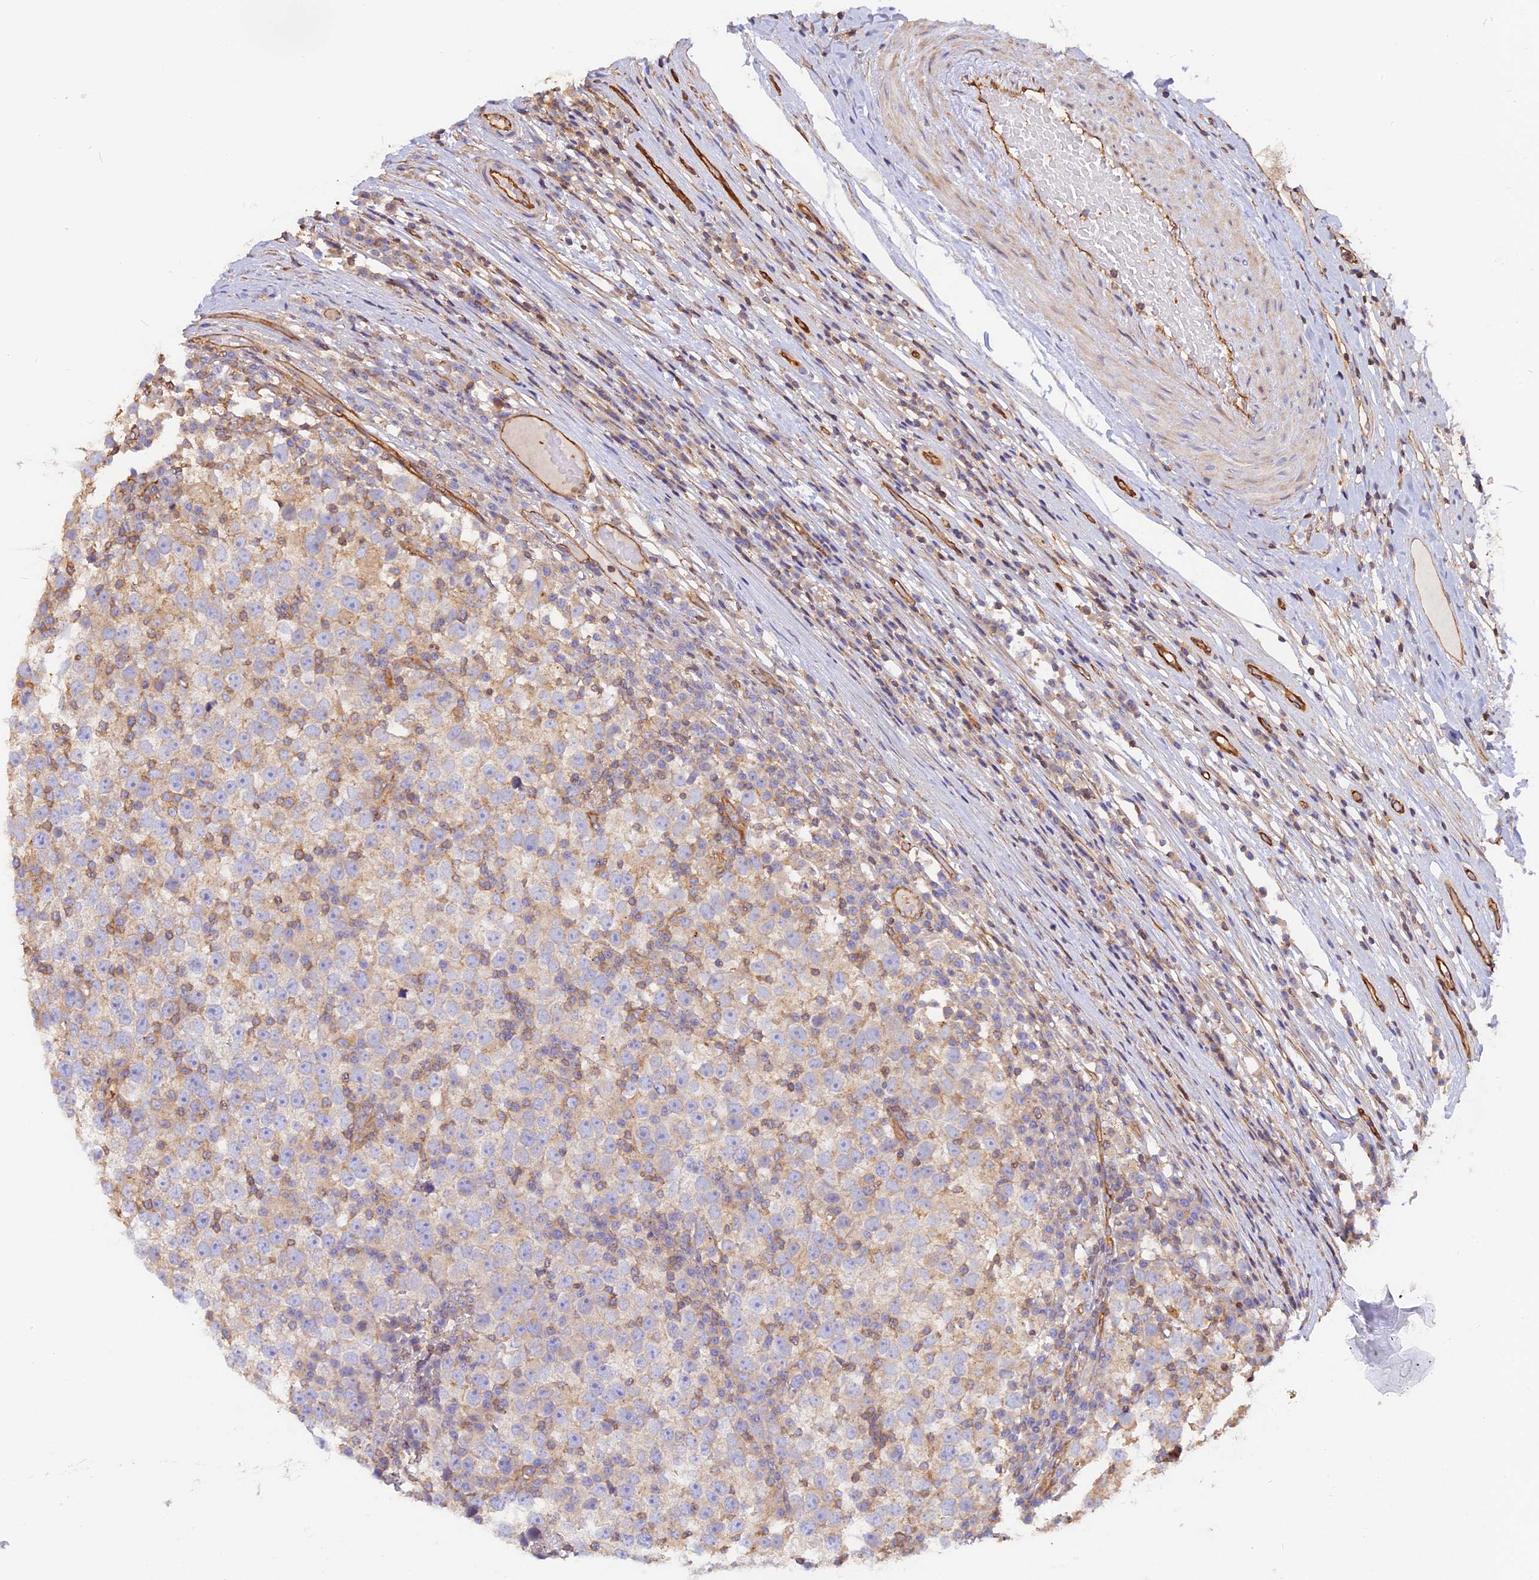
{"staining": {"intensity": "negative", "quantity": "none", "location": "none"}, "tissue": "testis cancer", "cell_type": "Tumor cells", "image_type": "cancer", "snomed": [{"axis": "morphology", "description": "Seminoma, NOS"}, {"axis": "topography", "description": "Testis"}], "caption": "IHC histopathology image of neoplastic tissue: human seminoma (testis) stained with DAB exhibits no significant protein expression in tumor cells.", "gene": "VPS18", "patient": {"sex": "male", "age": 65}}